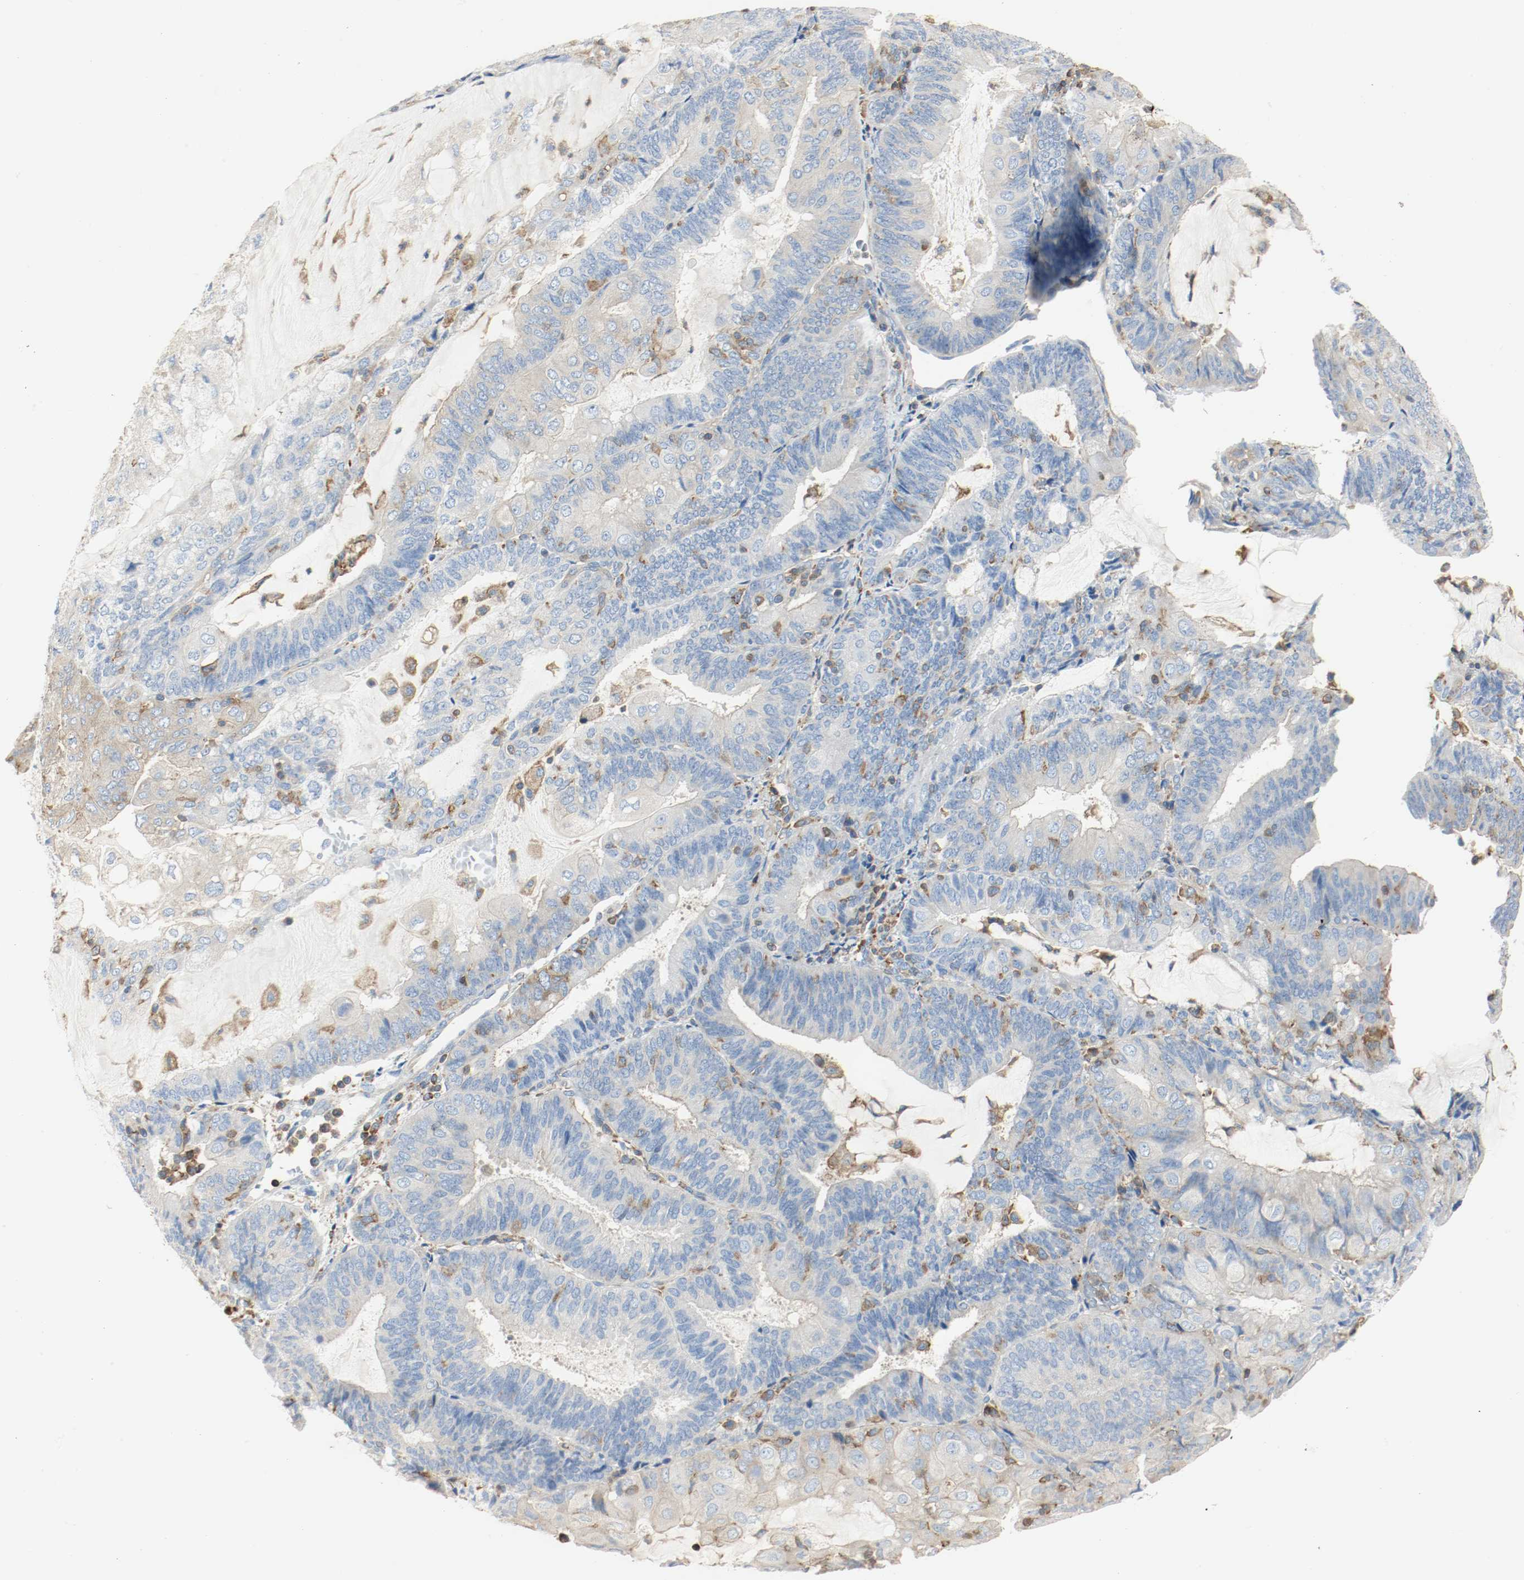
{"staining": {"intensity": "weak", "quantity": "25%-75%", "location": "cytoplasmic/membranous"}, "tissue": "endometrial cancer", "cell_type": "Tumor cells", "image_type": "cancer", "snomed": [{"axis": "morphology", "description": "Adenocarcinoma, NOS"}, {"axis": "topography", "description": "Endometrium"}], "caption": "Protein positivity by immunohistochemistry (IHC) shows weak cytoplasmic/membranous positivity in approximately 25%-75% of tumor cells in endometrial cancer (adenocarcinoma).", "gene": "ARPC1B", "patient": {"sex": "female", "age": 81}}